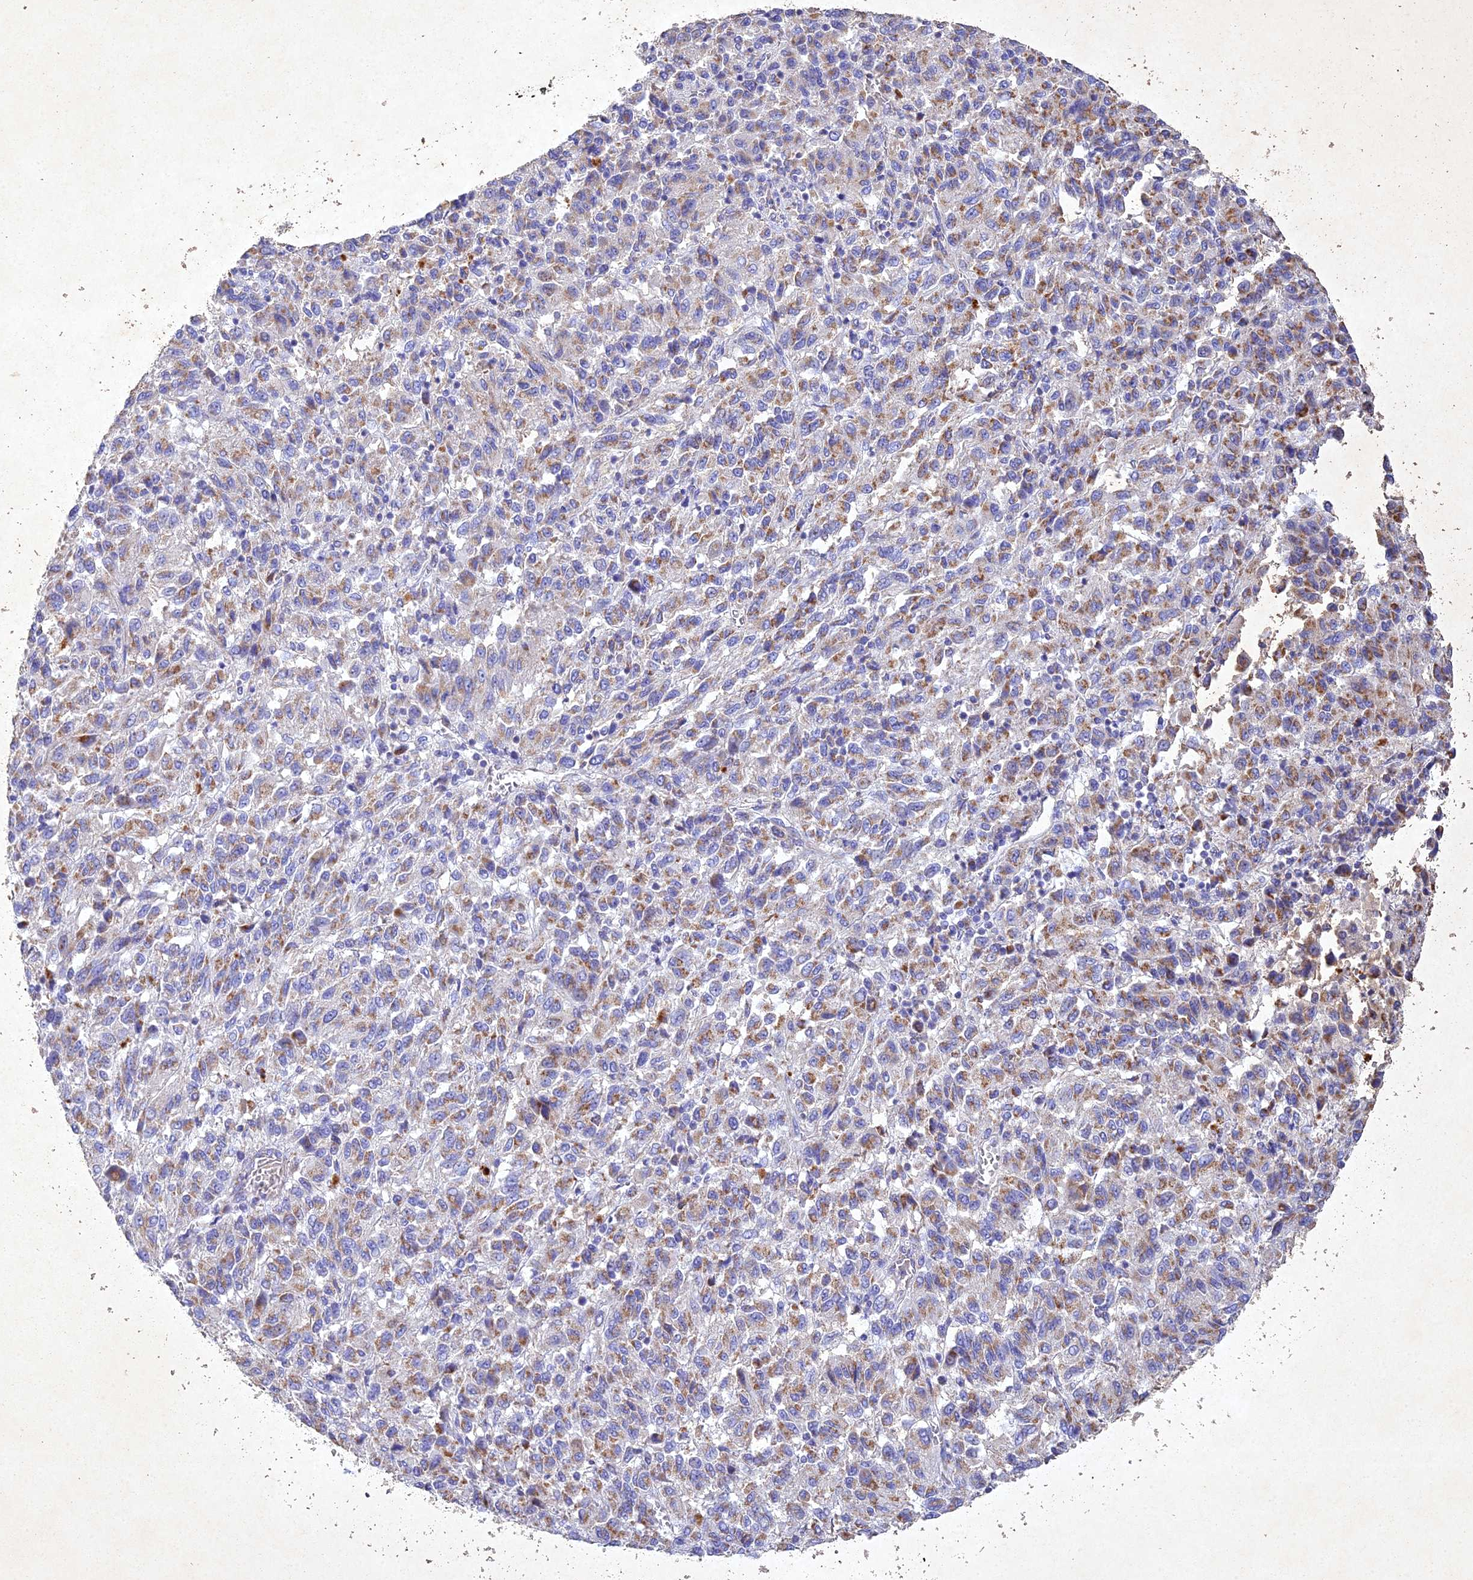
{"staining": {"intensity": "moderate", "quantity": "25%-75%", "location": "cytoplasmic/membranous"}, "tissue": "melanoma", "cell_type": "Tumor cells", "image_type": "cancer", "snomed": [{"axis": "morphology", "description": "Malignant melanoma, Metastatic site"}, {"axis": "topography", "description": "Lung"}], "caption": "Immunohistochemical staining of malignant melanoma (metastatic site) demonstrates medium levels of moderate cytoplasmic/membranous staining in about 25%-75% of tumor cells.", "gene": "NDUFV1", "patient": {"sex": "male", "age": 64}}